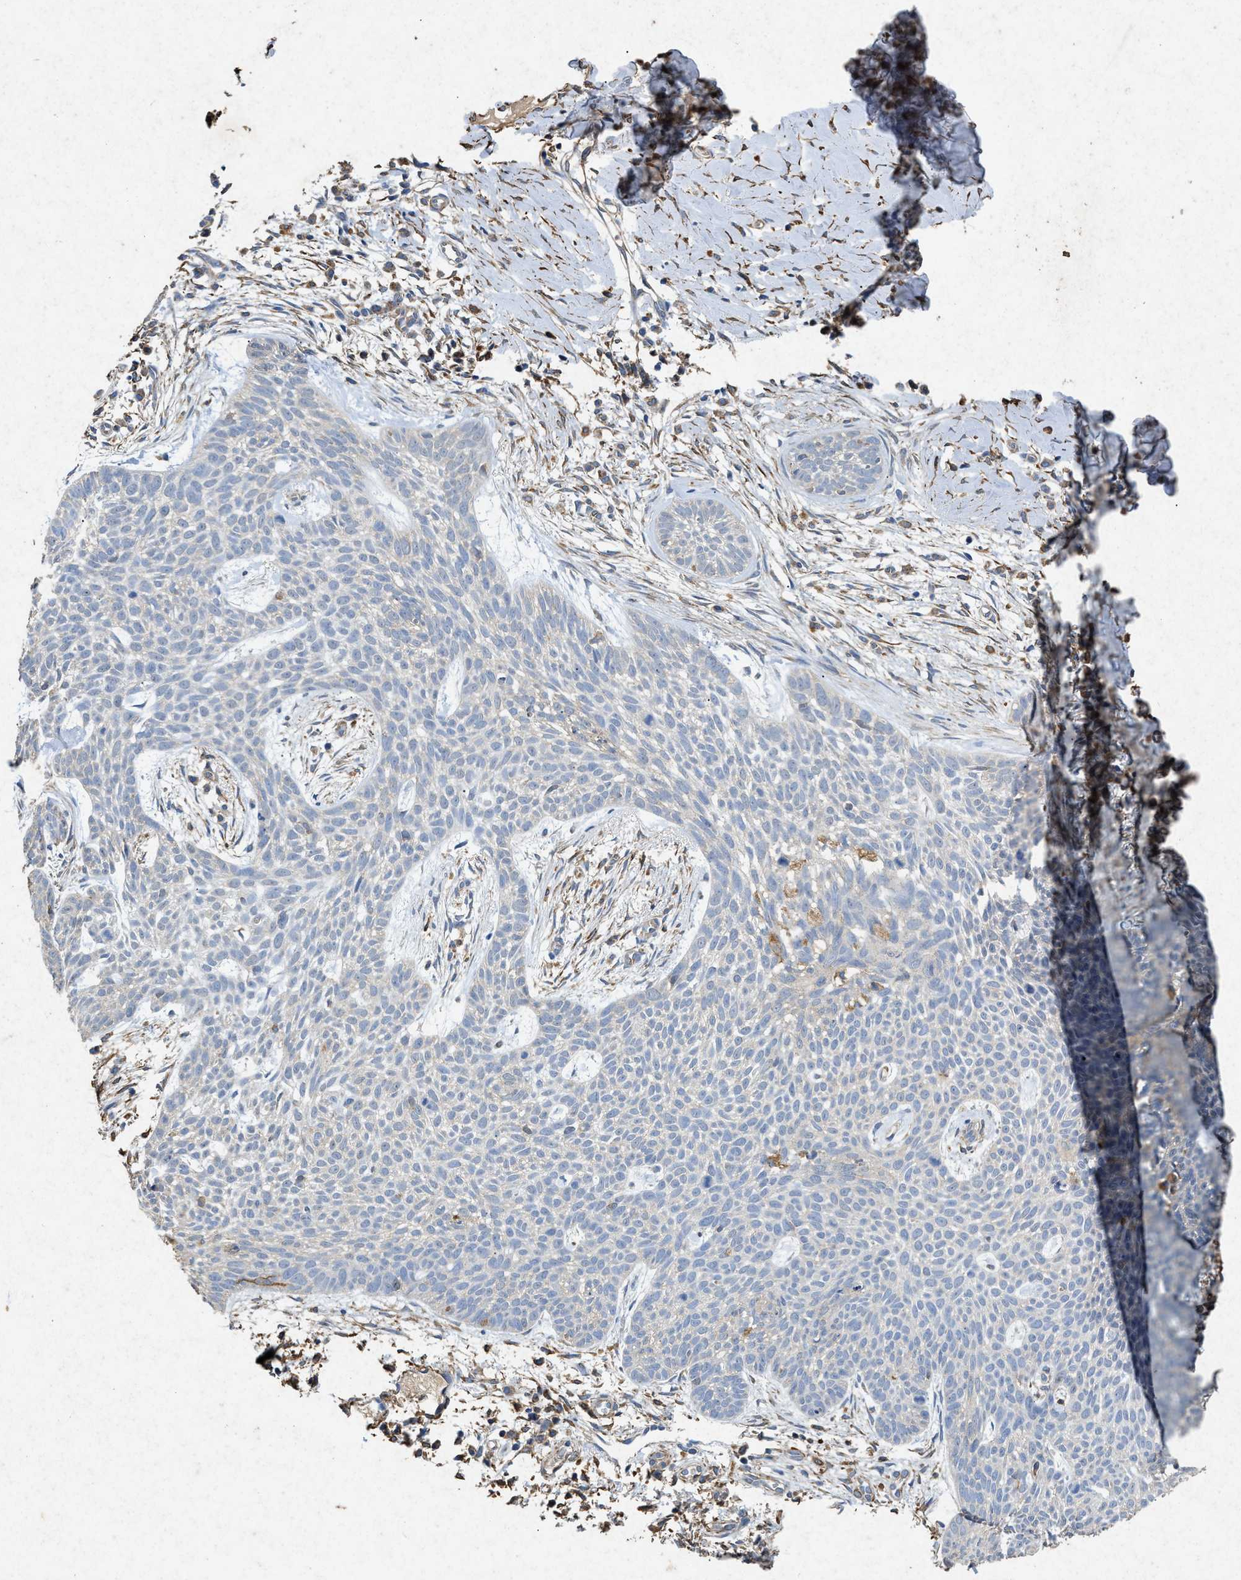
{"staining": {"intensity": "negative", "quantity": "none", "location": "none"}, "tissue": "skin cancer", "cell_type": "Tumor cells", "image_type": "cancer", "snomed": [{"axis": "morphology", "description": "Basal cell carcinoma"}, {"axis": "topography", "description": "Skin"}], "caption": "The micrograph displays no significant staining in tumor cells of skin cancer (basal cell carcinoma).", "gene": "CDK15", "patient": {"sex": "female", "age": 59}}